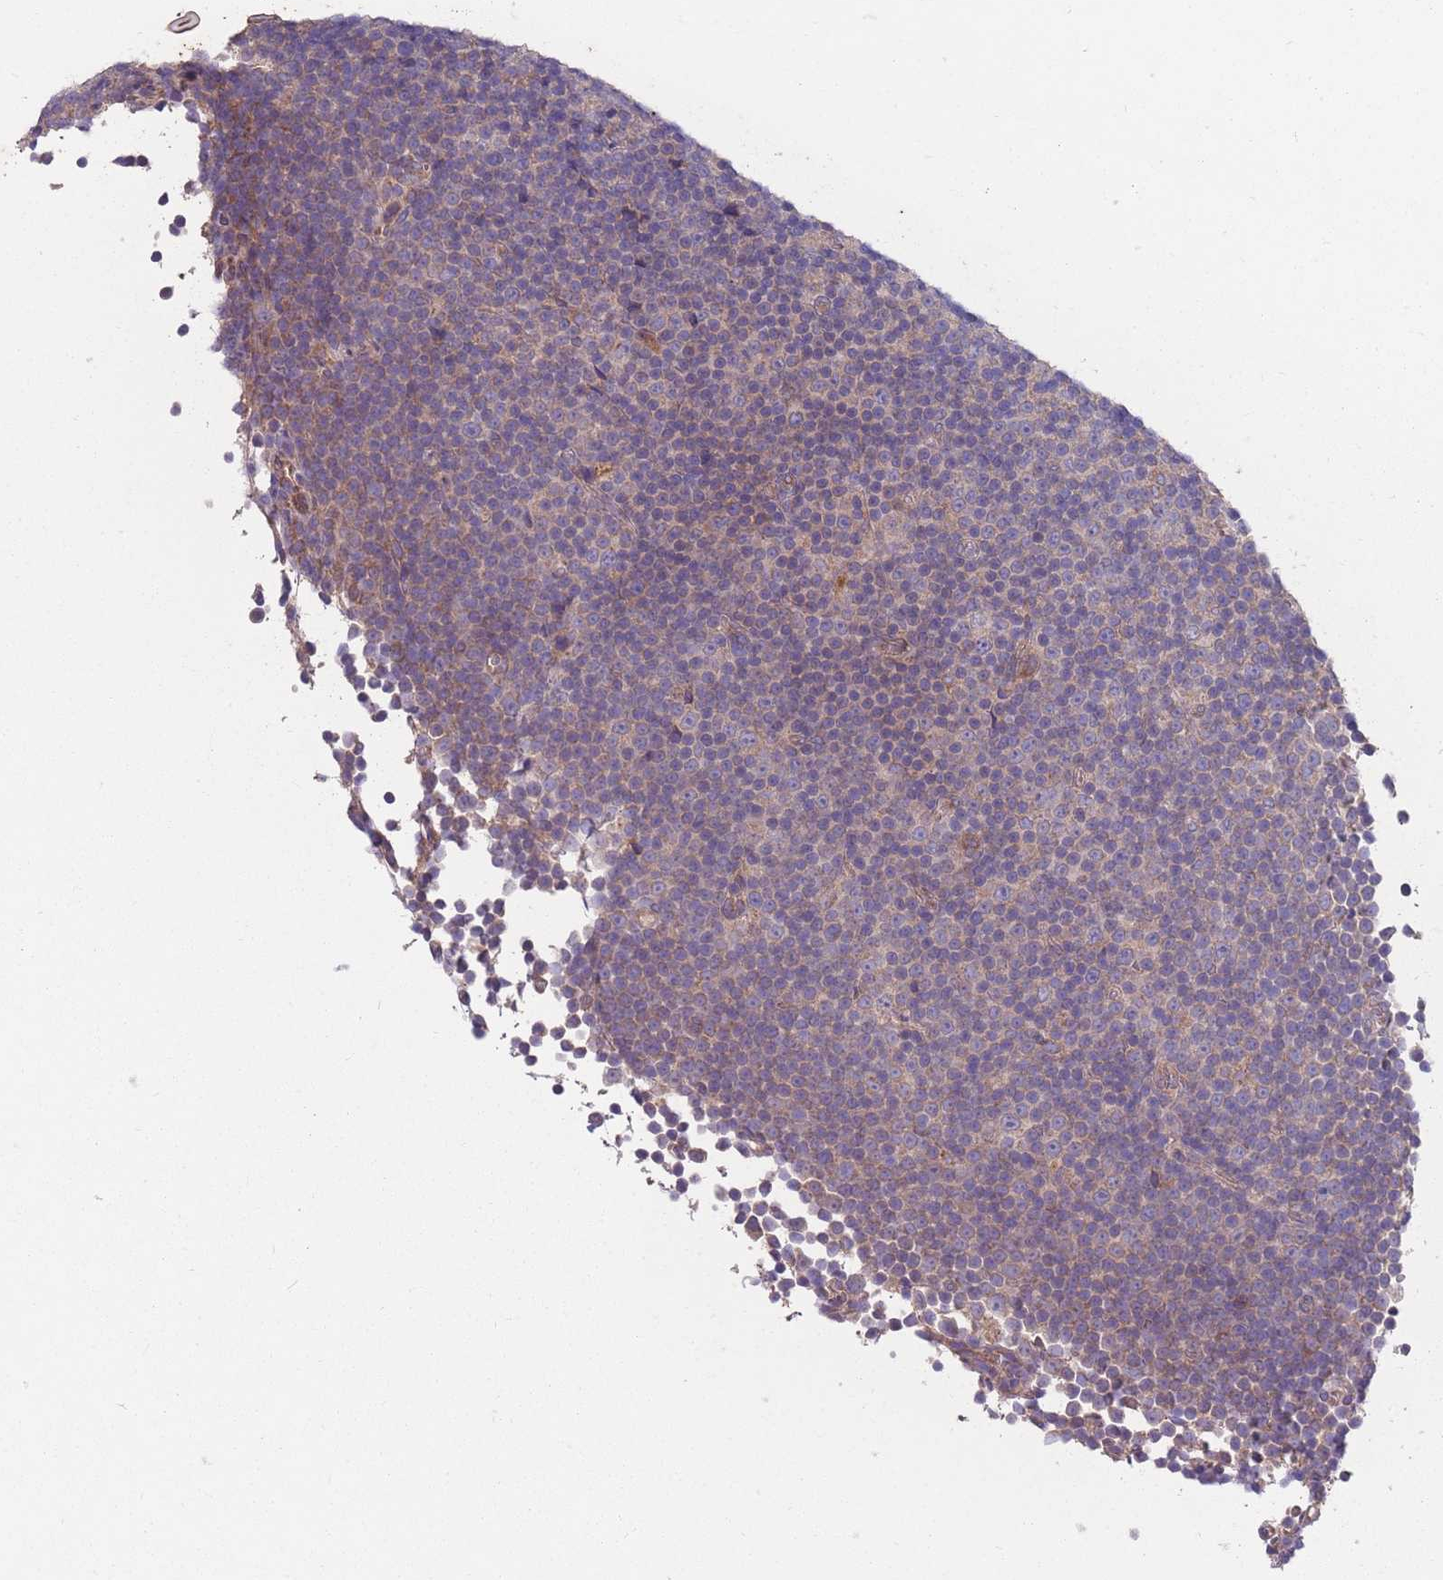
{"staining": {"intensity": "weak", "quantity": "<25%", "location": "cytoplasmic/membranous"}, "tissue": "lymphoma", "cell_type": "Tumor cells", "image_type": "cancer", "snomed": [{"axis": "morphology", "description": "Malignant lymphoma, non-Hodgkin's type, Low grade"}, {"axis": "topography", "description": "Lymph node"}], "caption": "Protein analysis of lymphoma reveals no significant expression in tumor cells.", "gene": "STIM2", "patient": {"sex": "female", "age": 67}}